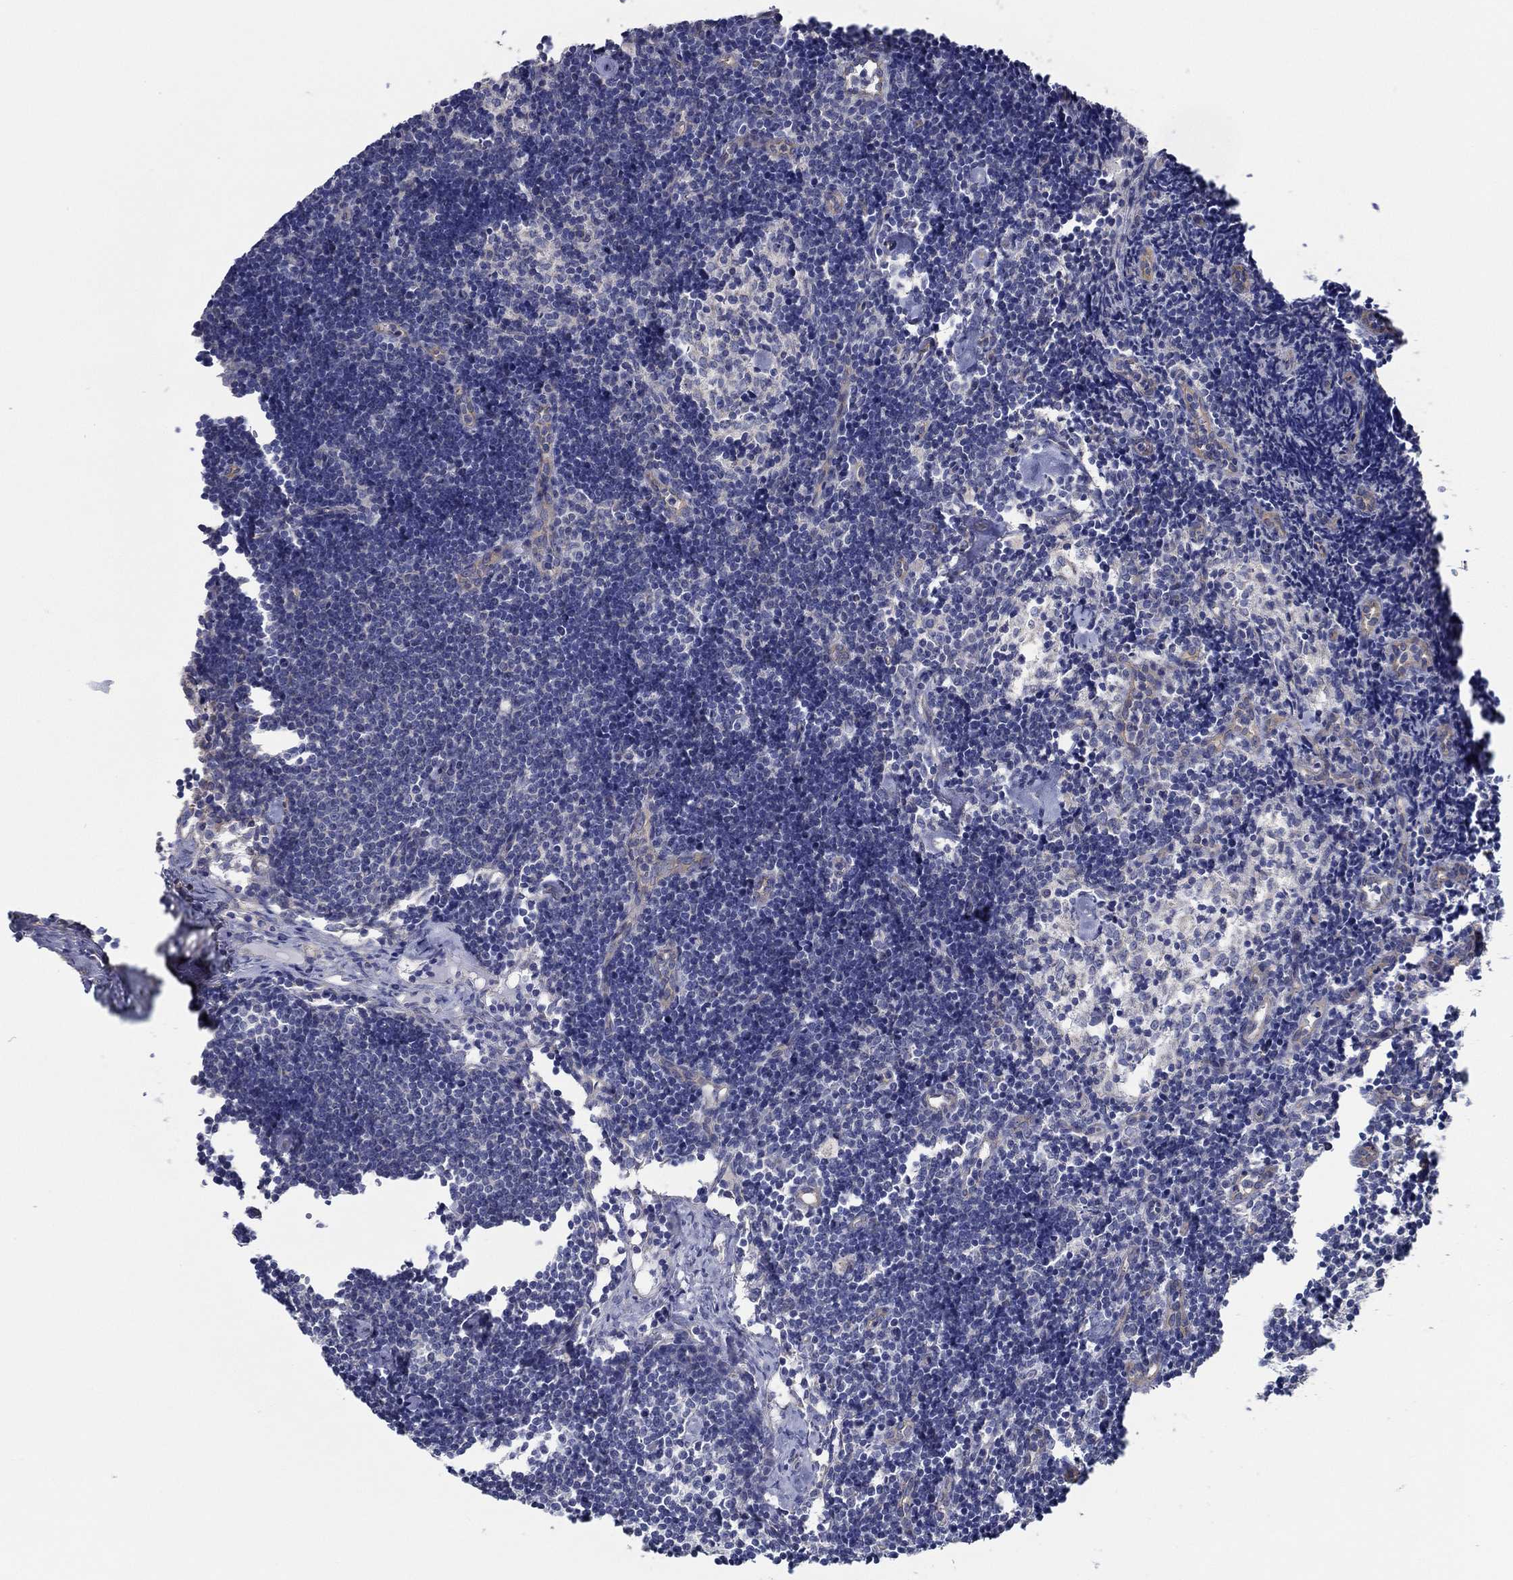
{"staining": {"intensity": "negative", "quantity": "none", "location": "none"}, "tissue": "lymph node", "cell_type": "Germinal center cells", "image_type": "normal", "snomed": [{"axis": "morphology", "description": "Normal tissue, NOS"}, {"axis": "topography", "description": "Lymph node"}], "caption": "DAB (3,3'-diaminobenzidine) immunohistochemical staining of benign lymph node shows no significant expression in germinal center cells.", "gene": "BBOF1", "patient": {"sex": "female", "age": 42}}